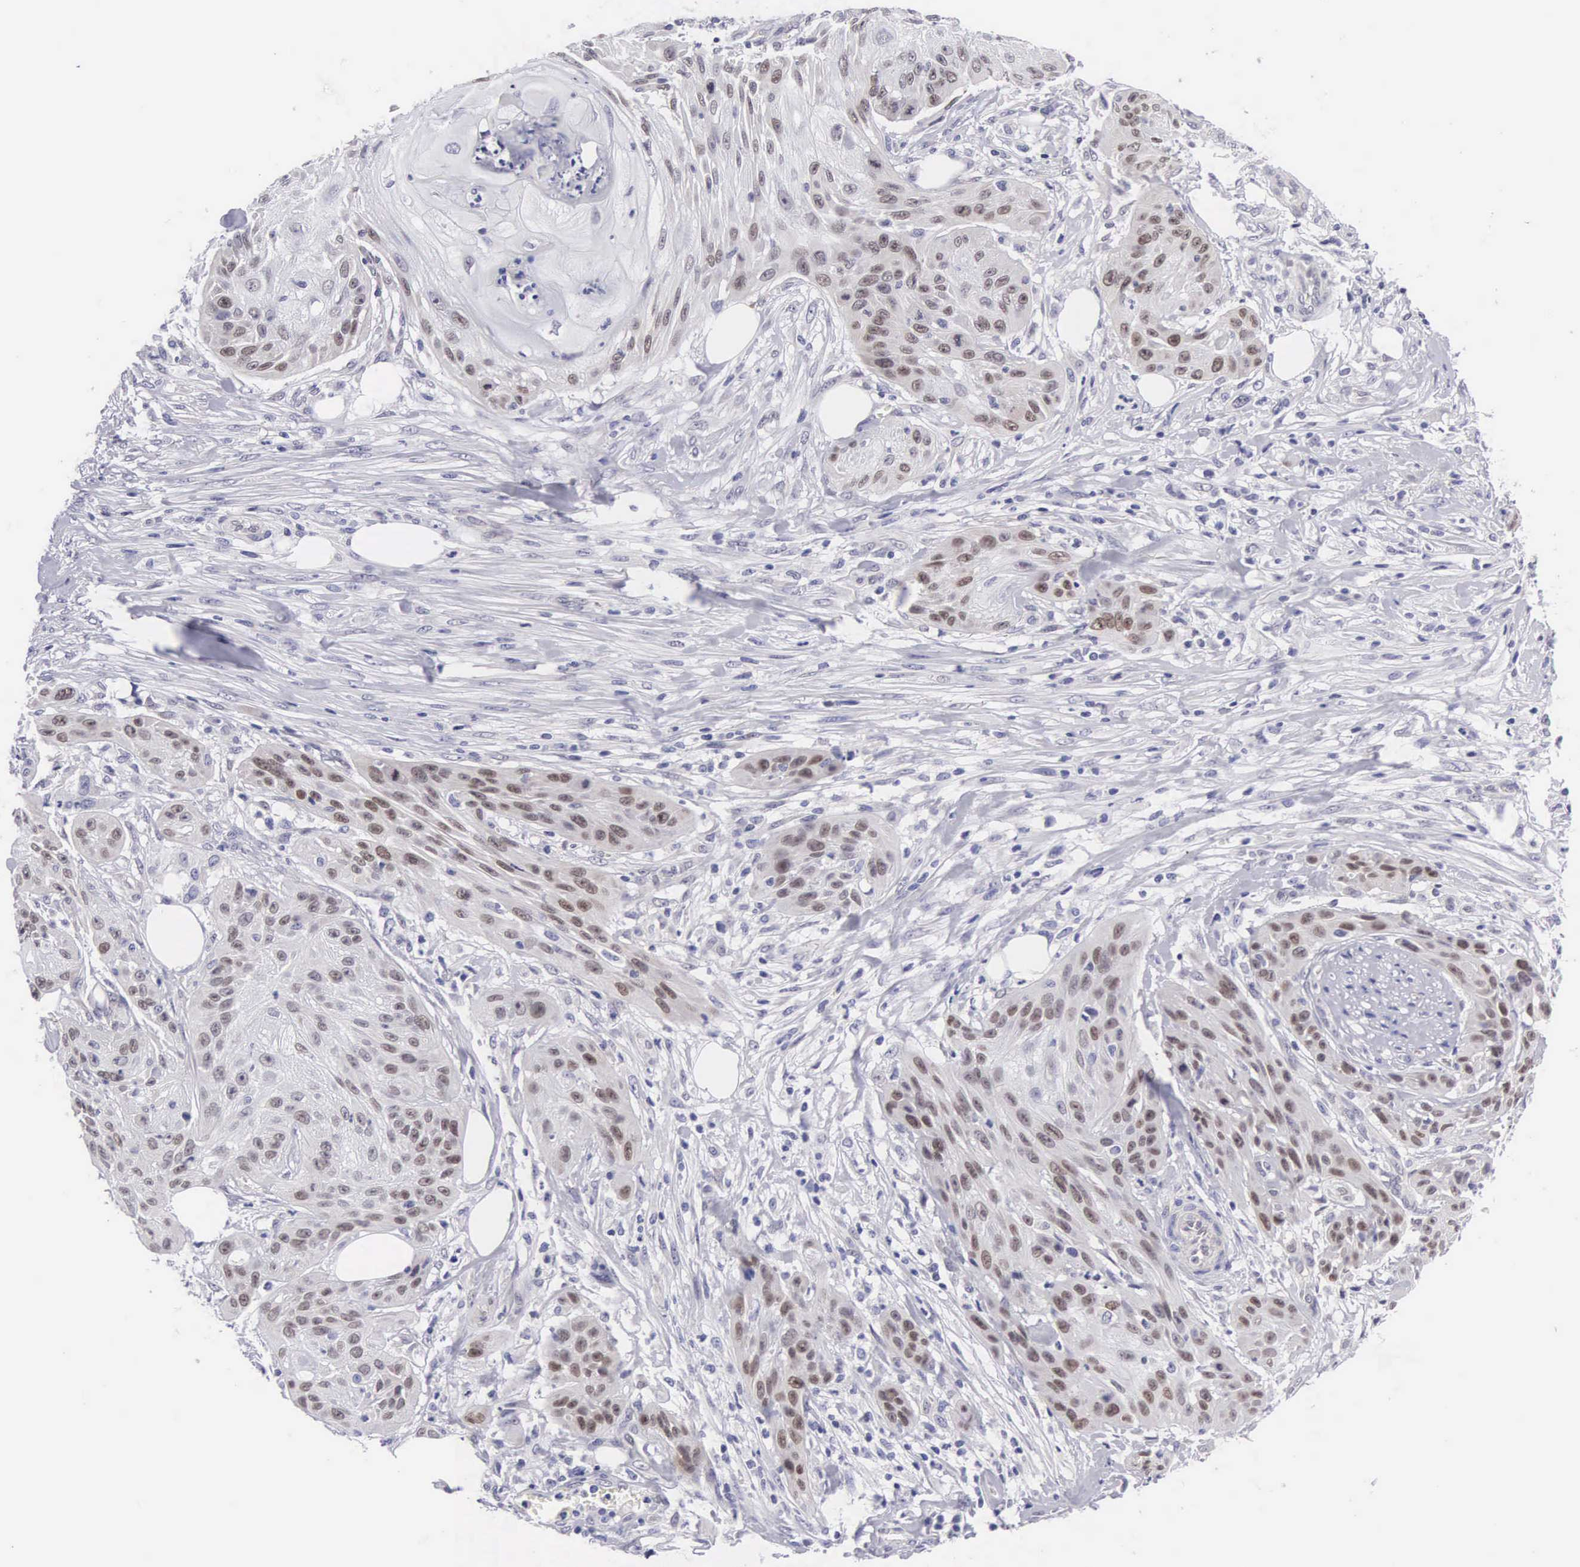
{"staining": {"intensity": "moderate", "quantity": "25%-75%", "location": "cytoplasmic/membranous,nuclear"}, "tissue": "skin cancer", "cell_type": "Tumor cells", "image_type": "cancer", "snomed": [{"axis": "morphology", "description": "Squamous cell carcinoma, NOS"}, {"axis": "topography", "description": "Skin"}], "caption": "A brown stain shows moderate cytoplasmic/membranous and nuclear positivity of a protein in skin cancer tumor cells.", "gene": "SOX11", "patient": {"sex": "female", "age": 88}}